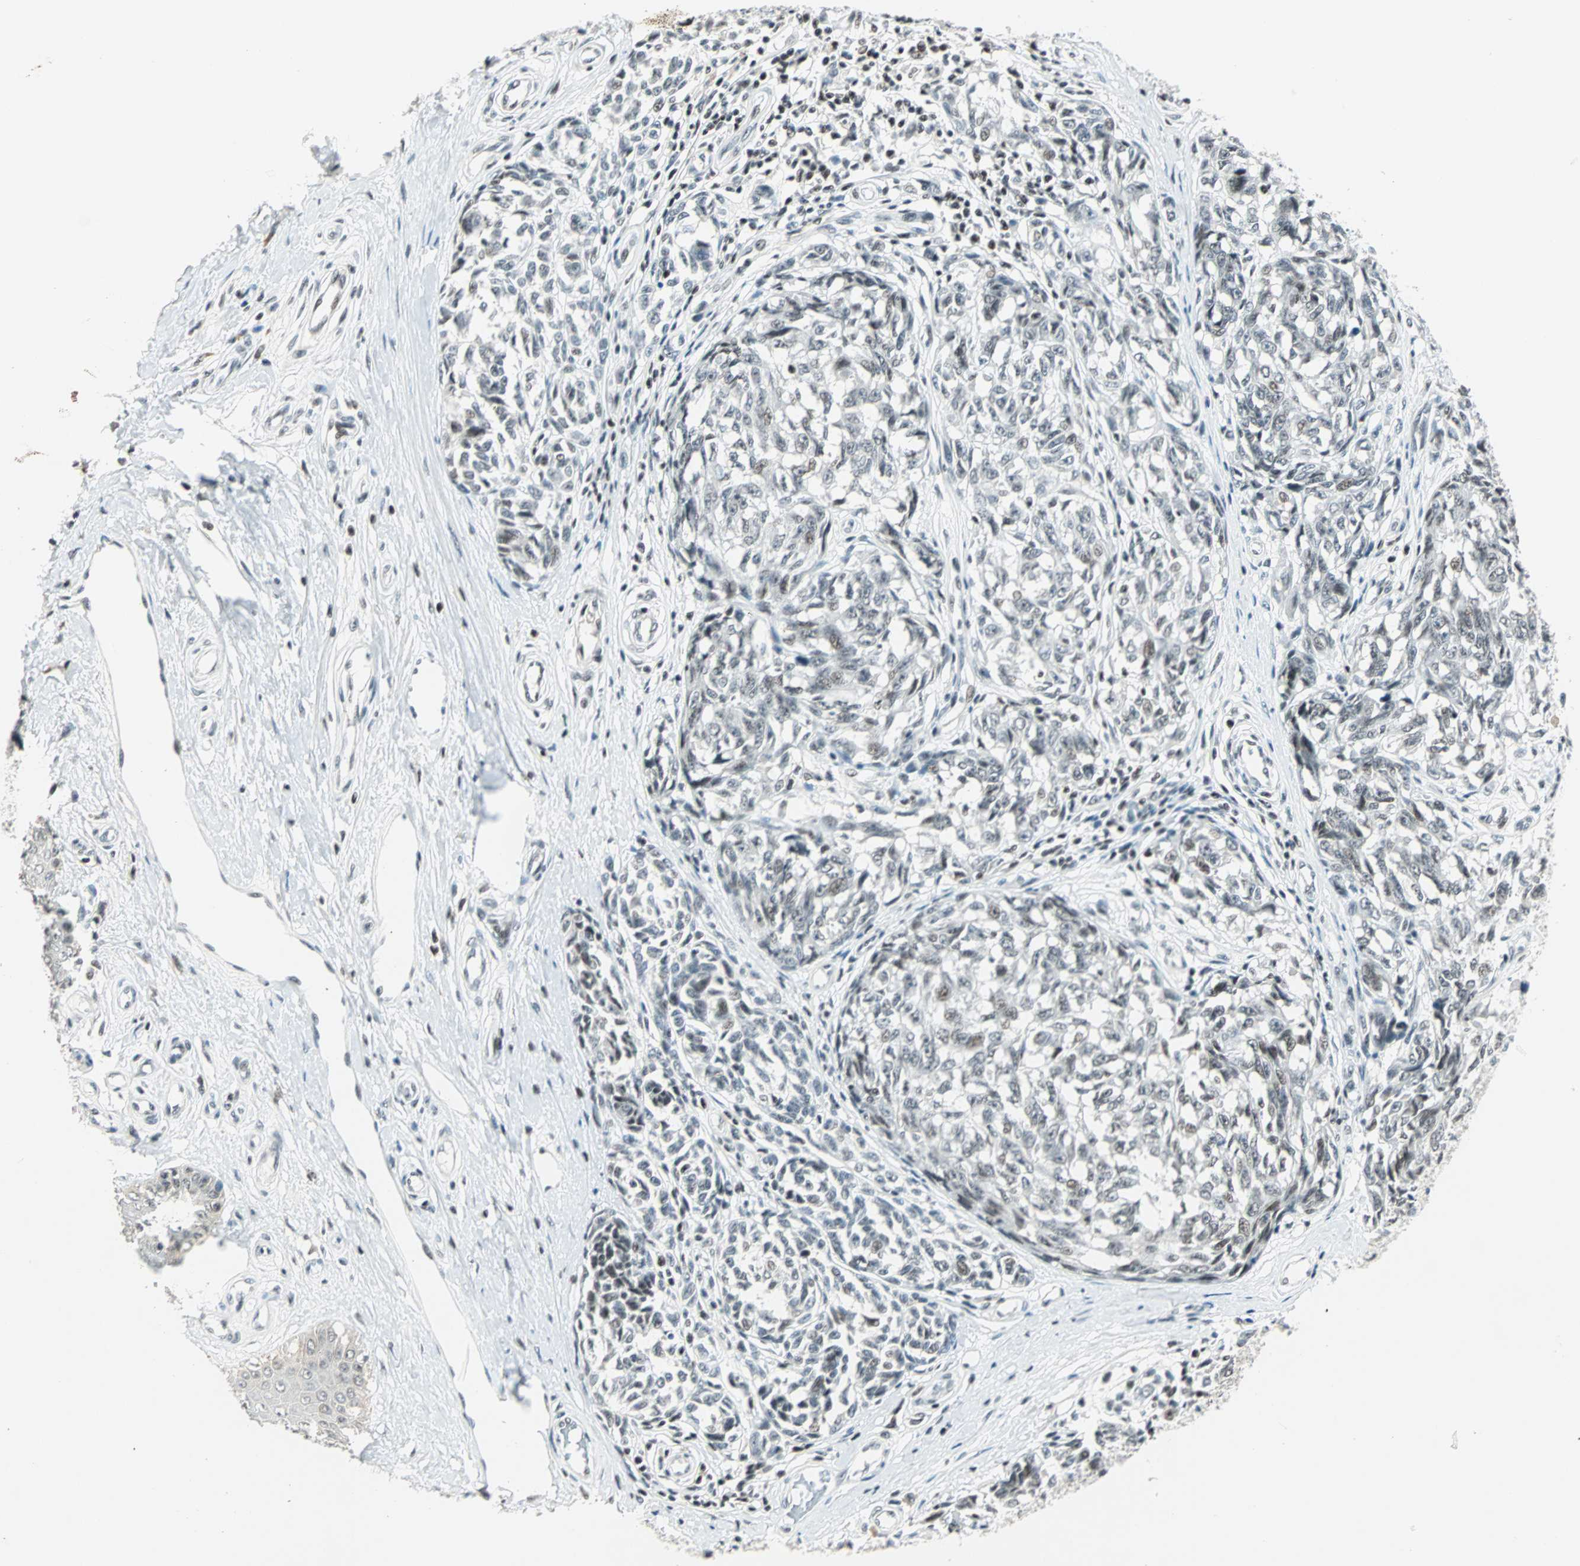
{"staining": {"intensity": "weak", "quantity": "25%-75%", "location": "nuclear"}, "tissue": "melanoma", "cell_type": "Tumor cells", "image_type": "cancer", "snomed": [{"axis": "morphology", "description": "Malignant melanoma, NOS"}, {"axis": "topography", "description": "Skin"}], "caption": "Protein expression analysis of human melanoma reveals weak nuclear expression in about 25%-75% of tumor cells.", "gene": "SIN3A", "patient": {"sex": "female", "age": 64}}